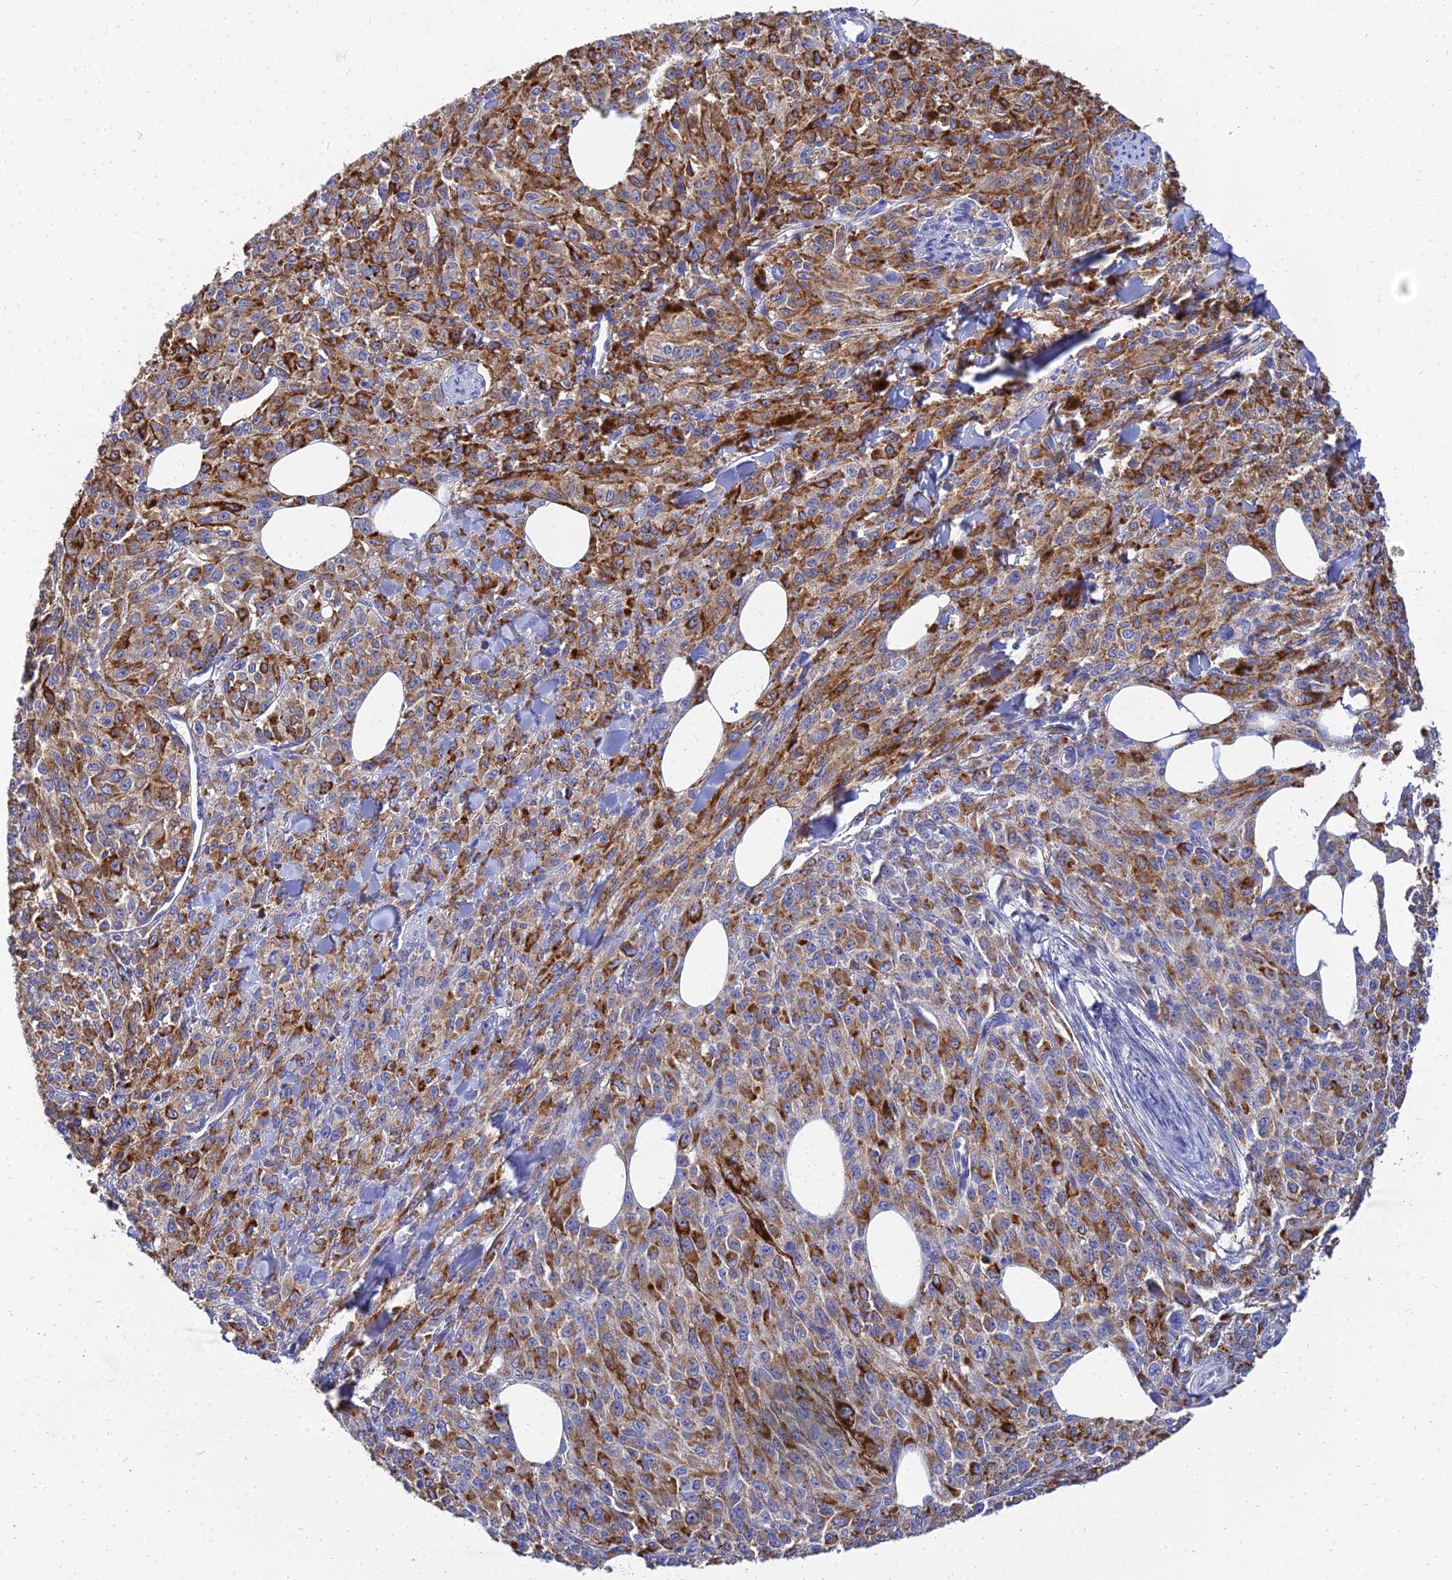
{"staining": {"intensity": "moderate", "quantity": ">75%", "location": "cytoplasmic/membranous"}, "tissue": "melanoma", "cell_type": "Tumor cells", "image_type": "cancer", "snomed": [{"axis": "morphology", "description": "Malignant melanoma, NOS"}, {"axis": "topography", "description": "Skin"}], "caption": "Malignant melanoma tissue exhibits moderate cytoplasmic/membranous expression in about >75% of tumor cells", "gene": "NPY", "patient": {"sex": "female", "age": 52}}